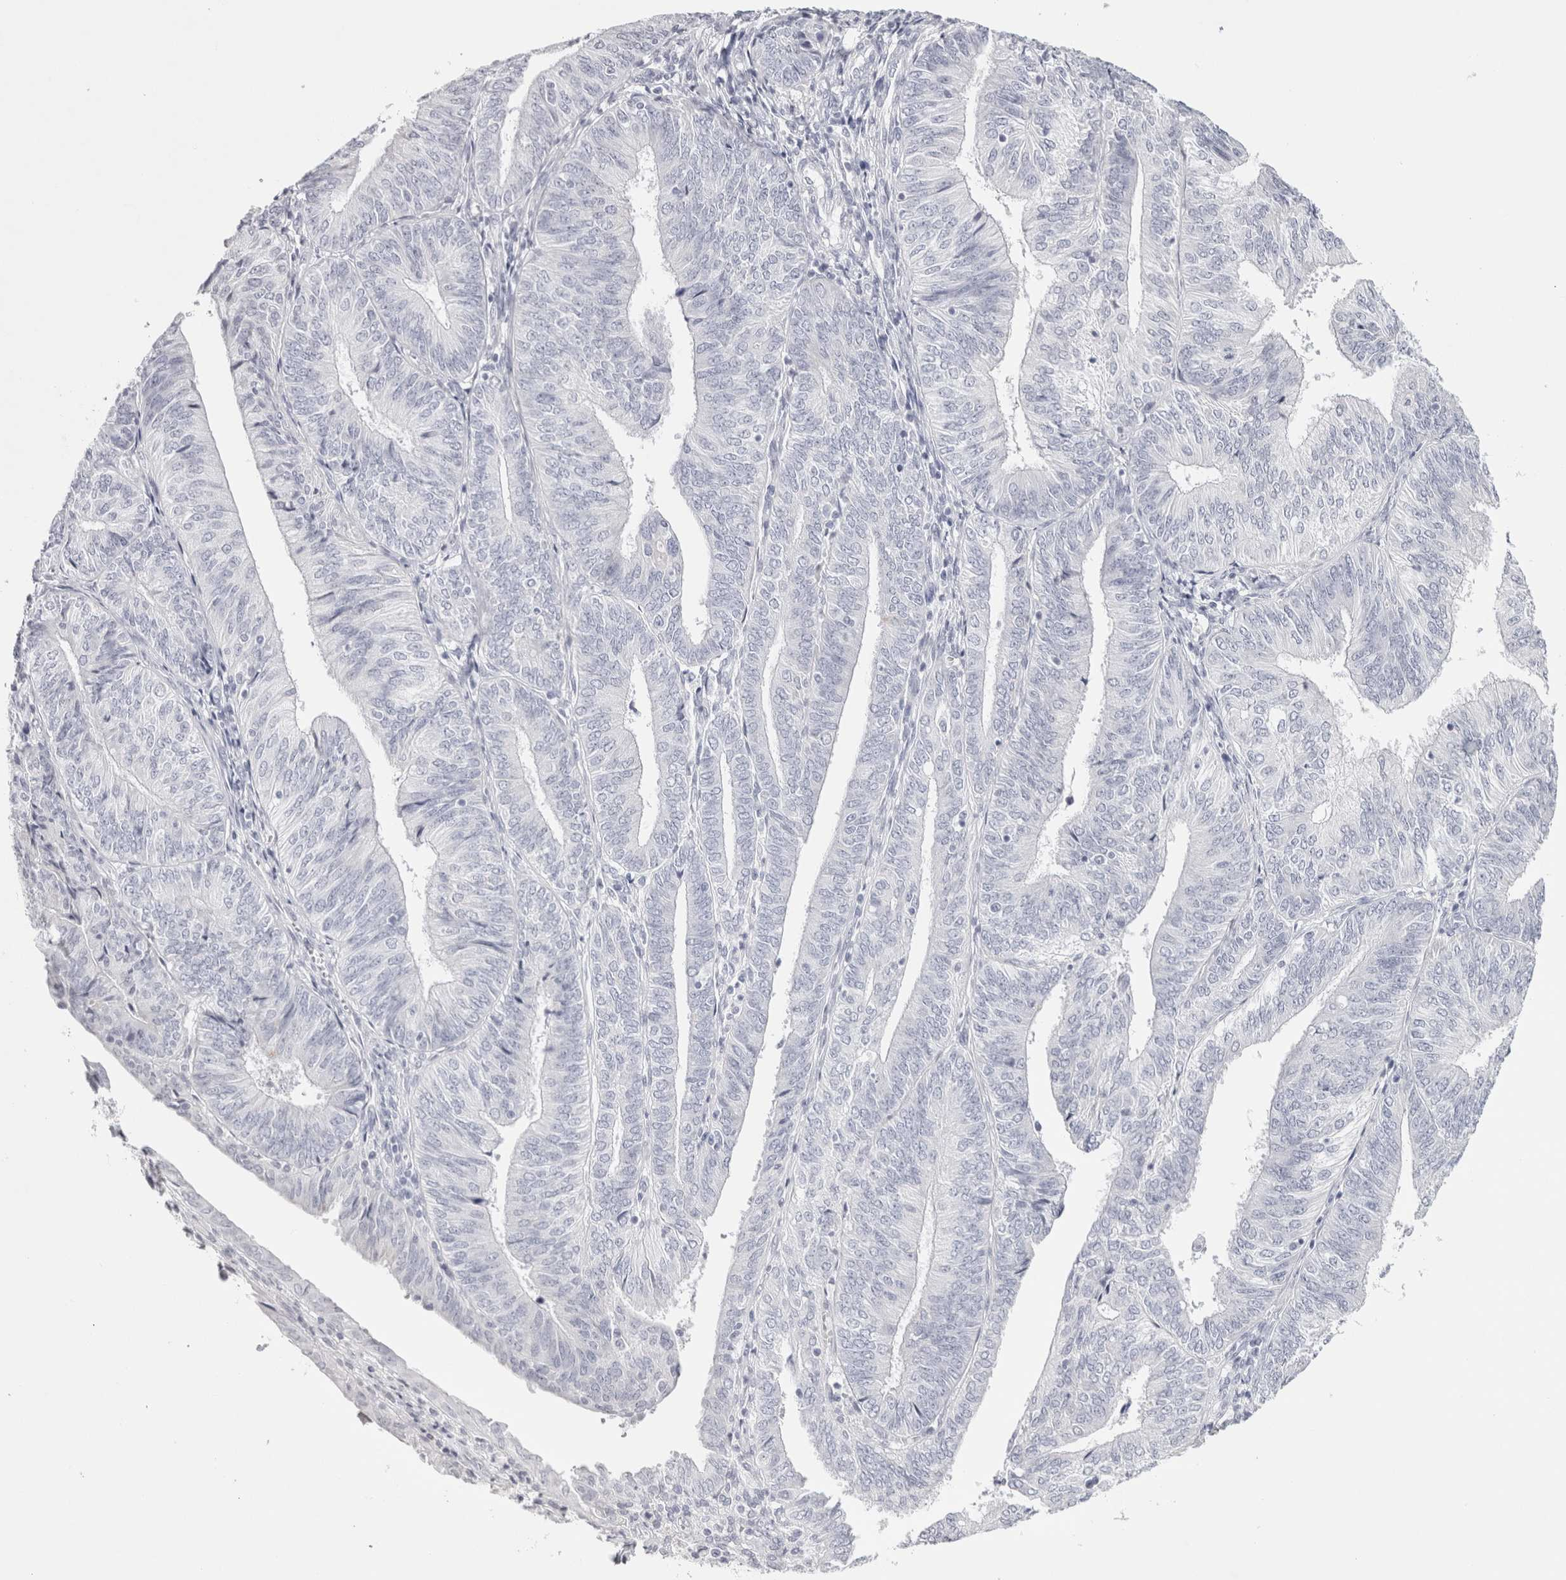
{"staining": {"intensity": "negative", "quantity": "none", "location": "none"}, "tissue": "endometrial cancer", "cell_type": "Tumor cells", "image_type": "cancer", "snomed": [{"axis": "morphology", "description": "Adenocarcinoma, NOS"}, {"axis": "topography", "description": "Endometrium"}], "caption": "This image is of endometrial cancer (adenocarcinoma) stained with IHC to label a protein in brown with the nuclei are counter-stained blue. There is no staining in tumor cells.", "gene": "GARIN1A", "patient": {"sex": "female", "age": 58}}